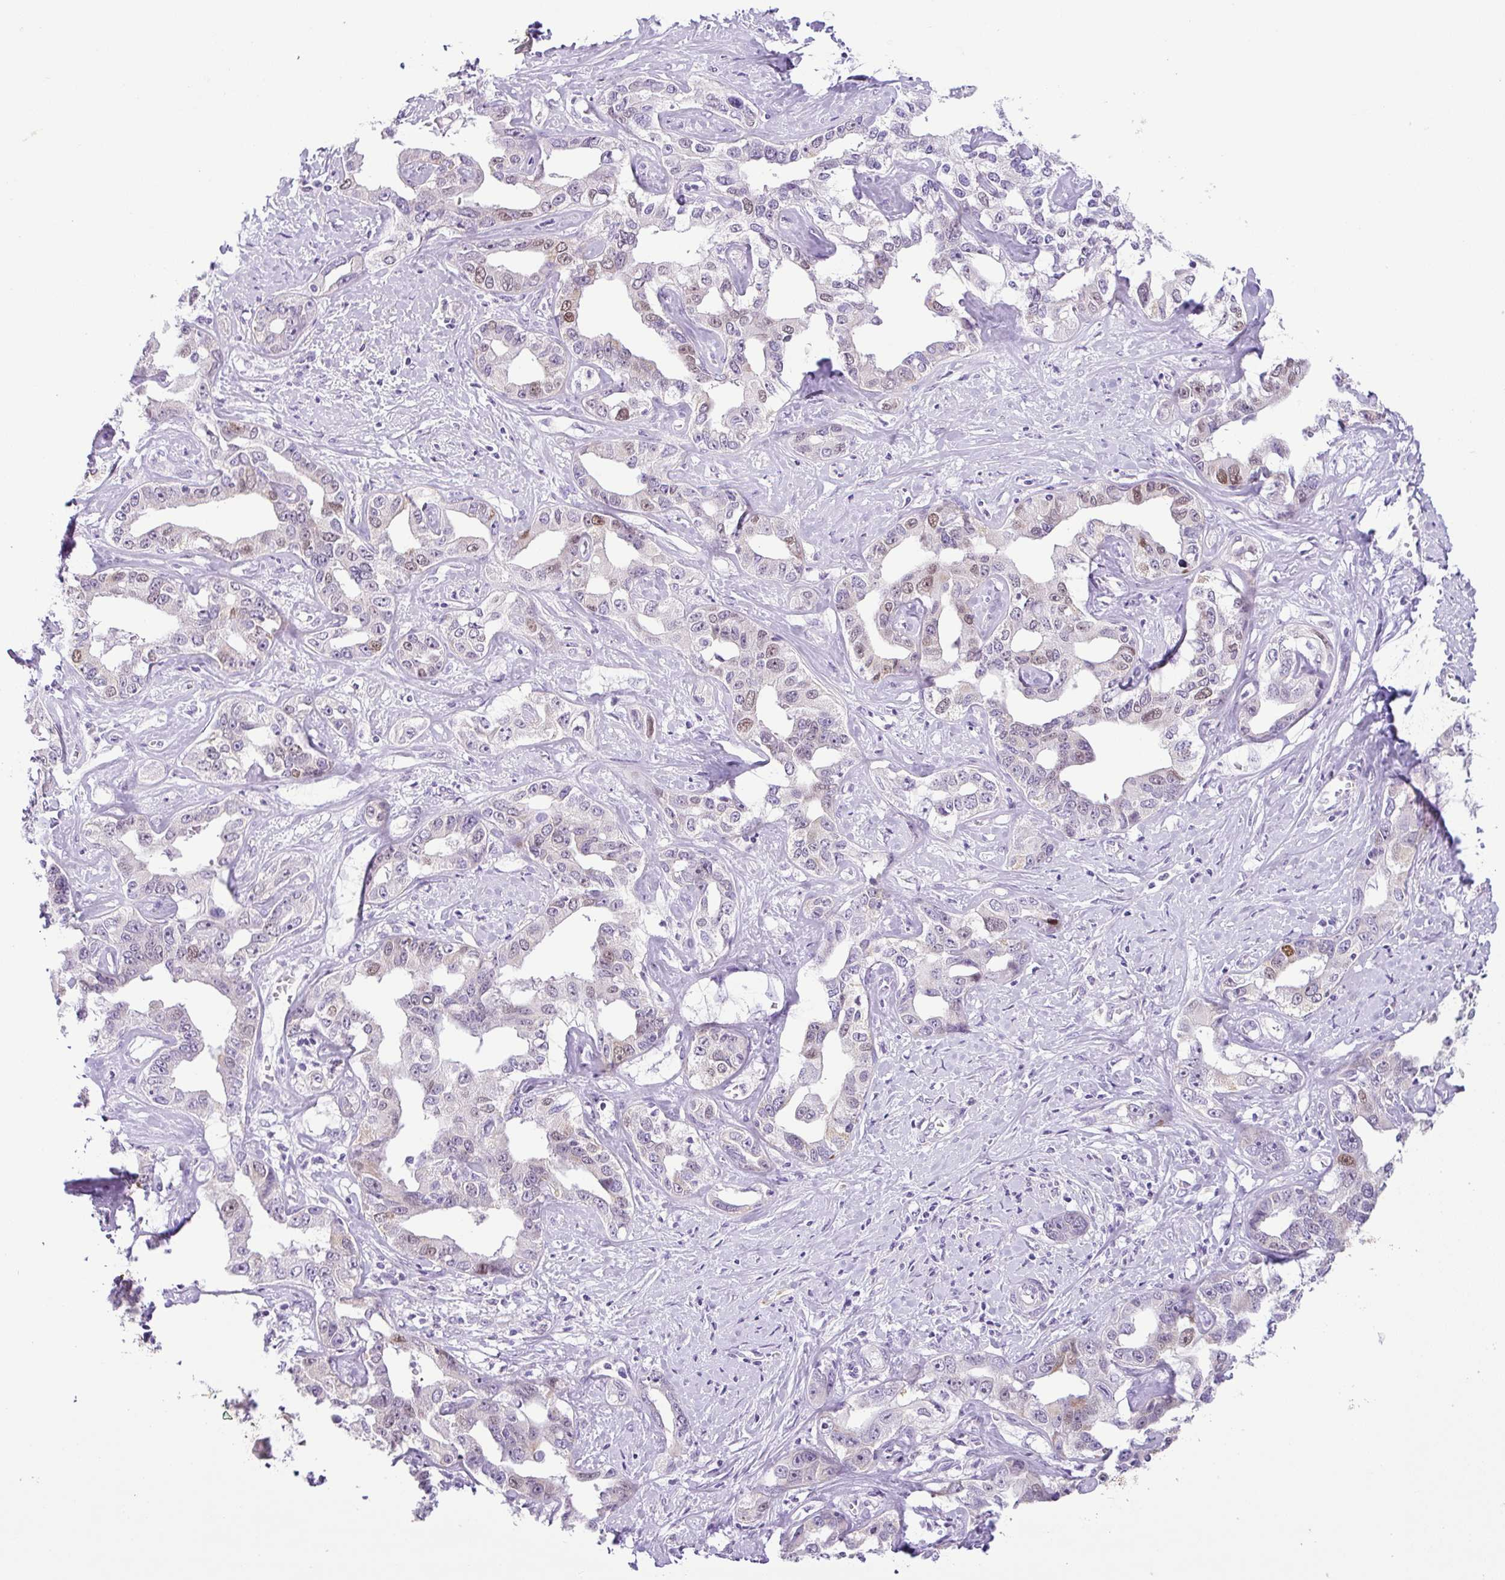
{"staining": {"intensity": "moderate", "quantity": "<25%", "location": "nuclear"}, "tissue": "liver cancer", "cell_type": "Tumor cells", "image_type": "cancer", "snomed": [{"axis": "morphology", "description": "Cholangiocarcinoma"}, {"axis": "topography", "description": "Liver"}], "caption": "Liver cancer (cholangiocarcinoma) was stained to show a protein in brown. There is low levels of moderate nuclear positivity in approximately <25% of tumor cells.", "gene": "HMCN2", "patient": {"sex": "male", "age": 59}}